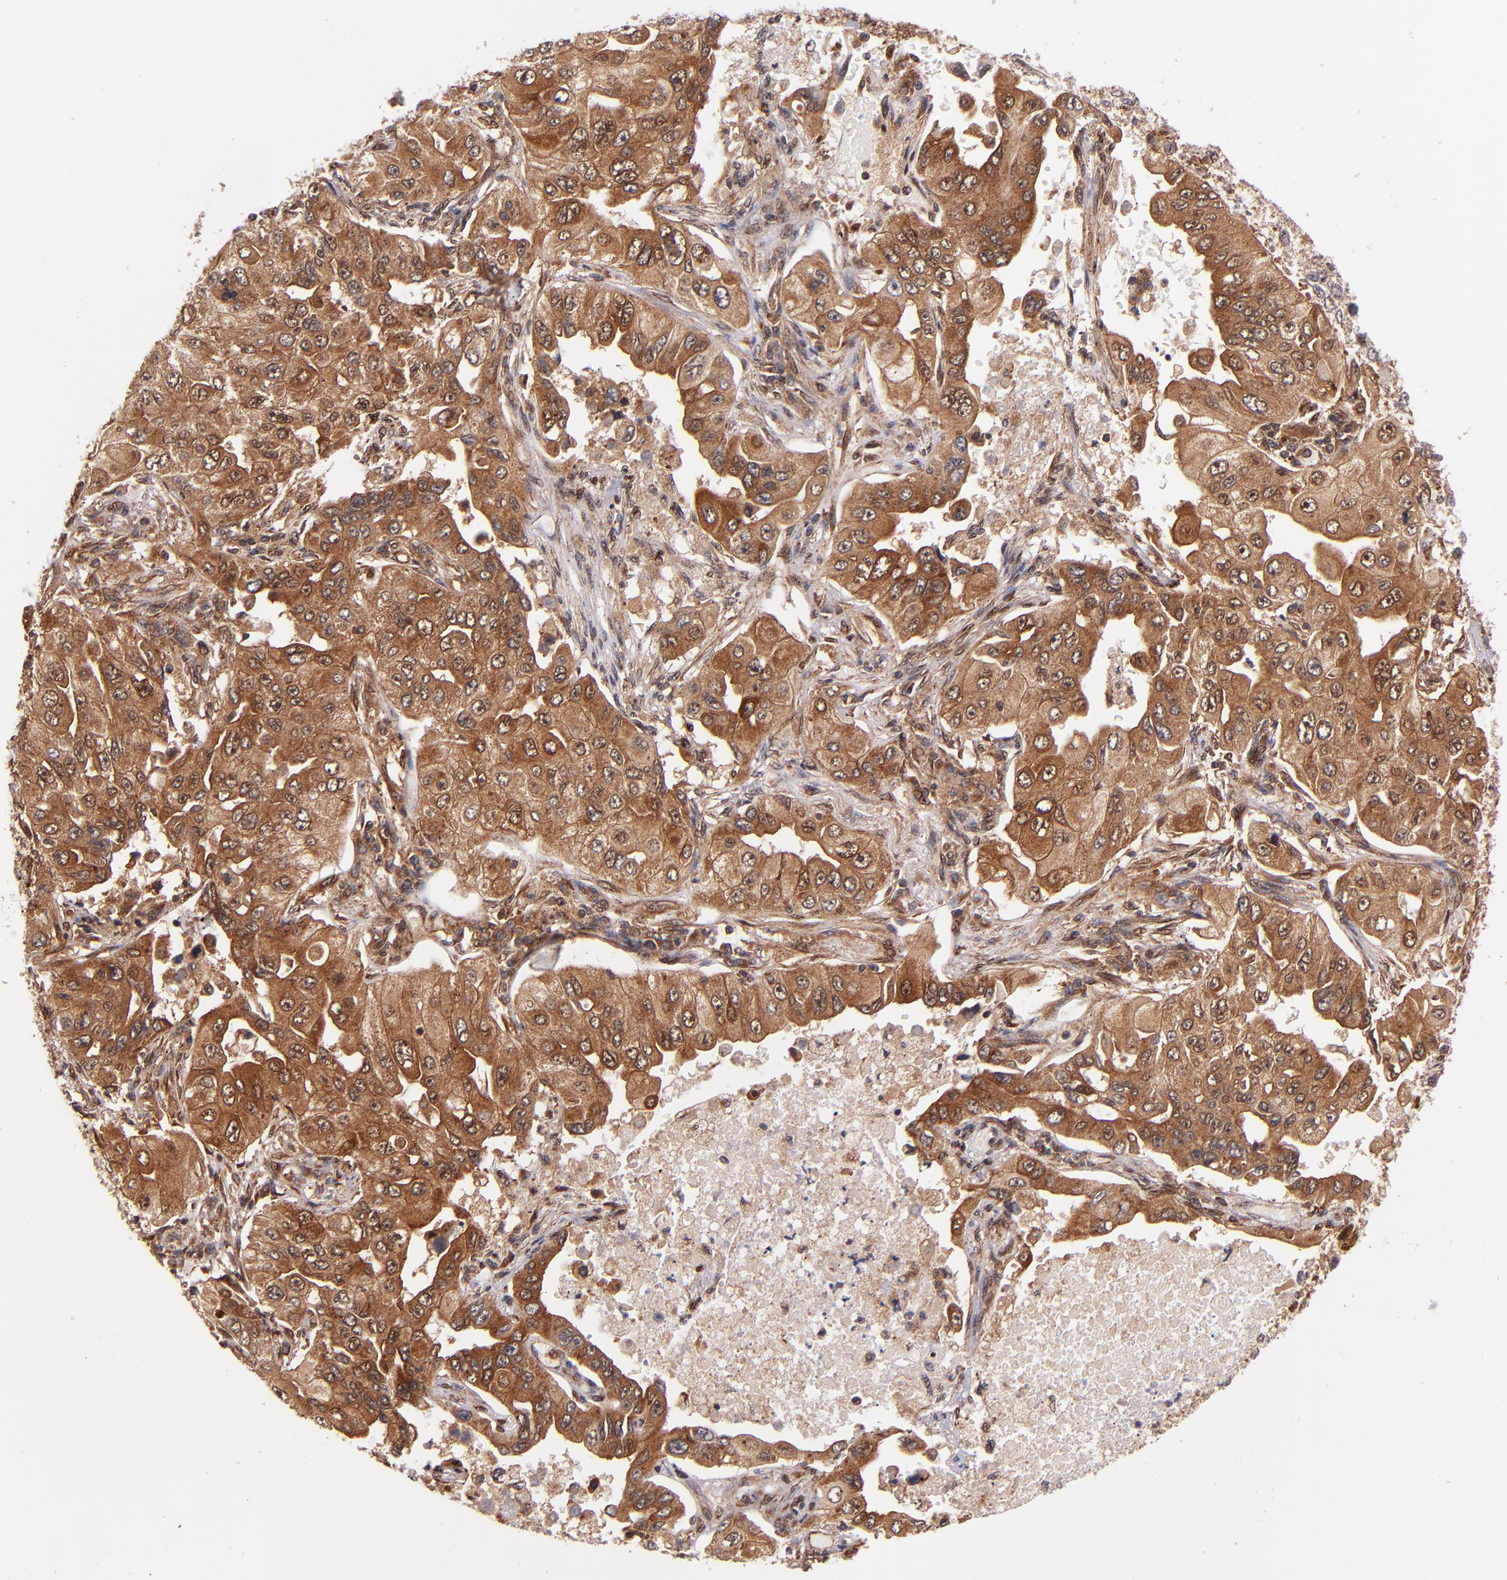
{"staining": {"intensity": "strong", "quantity": ">75%", "location": "cytoplasmic/membranous"}, "tissue": "lung cancer", "cell_type": "Tumor cells", "image_type": "cancer", "snomed": [{"axis": "morphology", "description": "Adenocarcinoma, NOS"}, {"axis": "topography", "description": "Lung"}], "caption": "Protein expression analysis of lung adenocarcinoma displays strong cytoplasmic/membranous positivity in approximately >75% of tumor cells. The staining was performed using DAB (3,3'-diaminobenzidine), with brown indicating positive protein expression. Nuclei are stained blue with hematoxylin.", "gene": "STX8", "patient": {"sex": "male", "age": 84}}